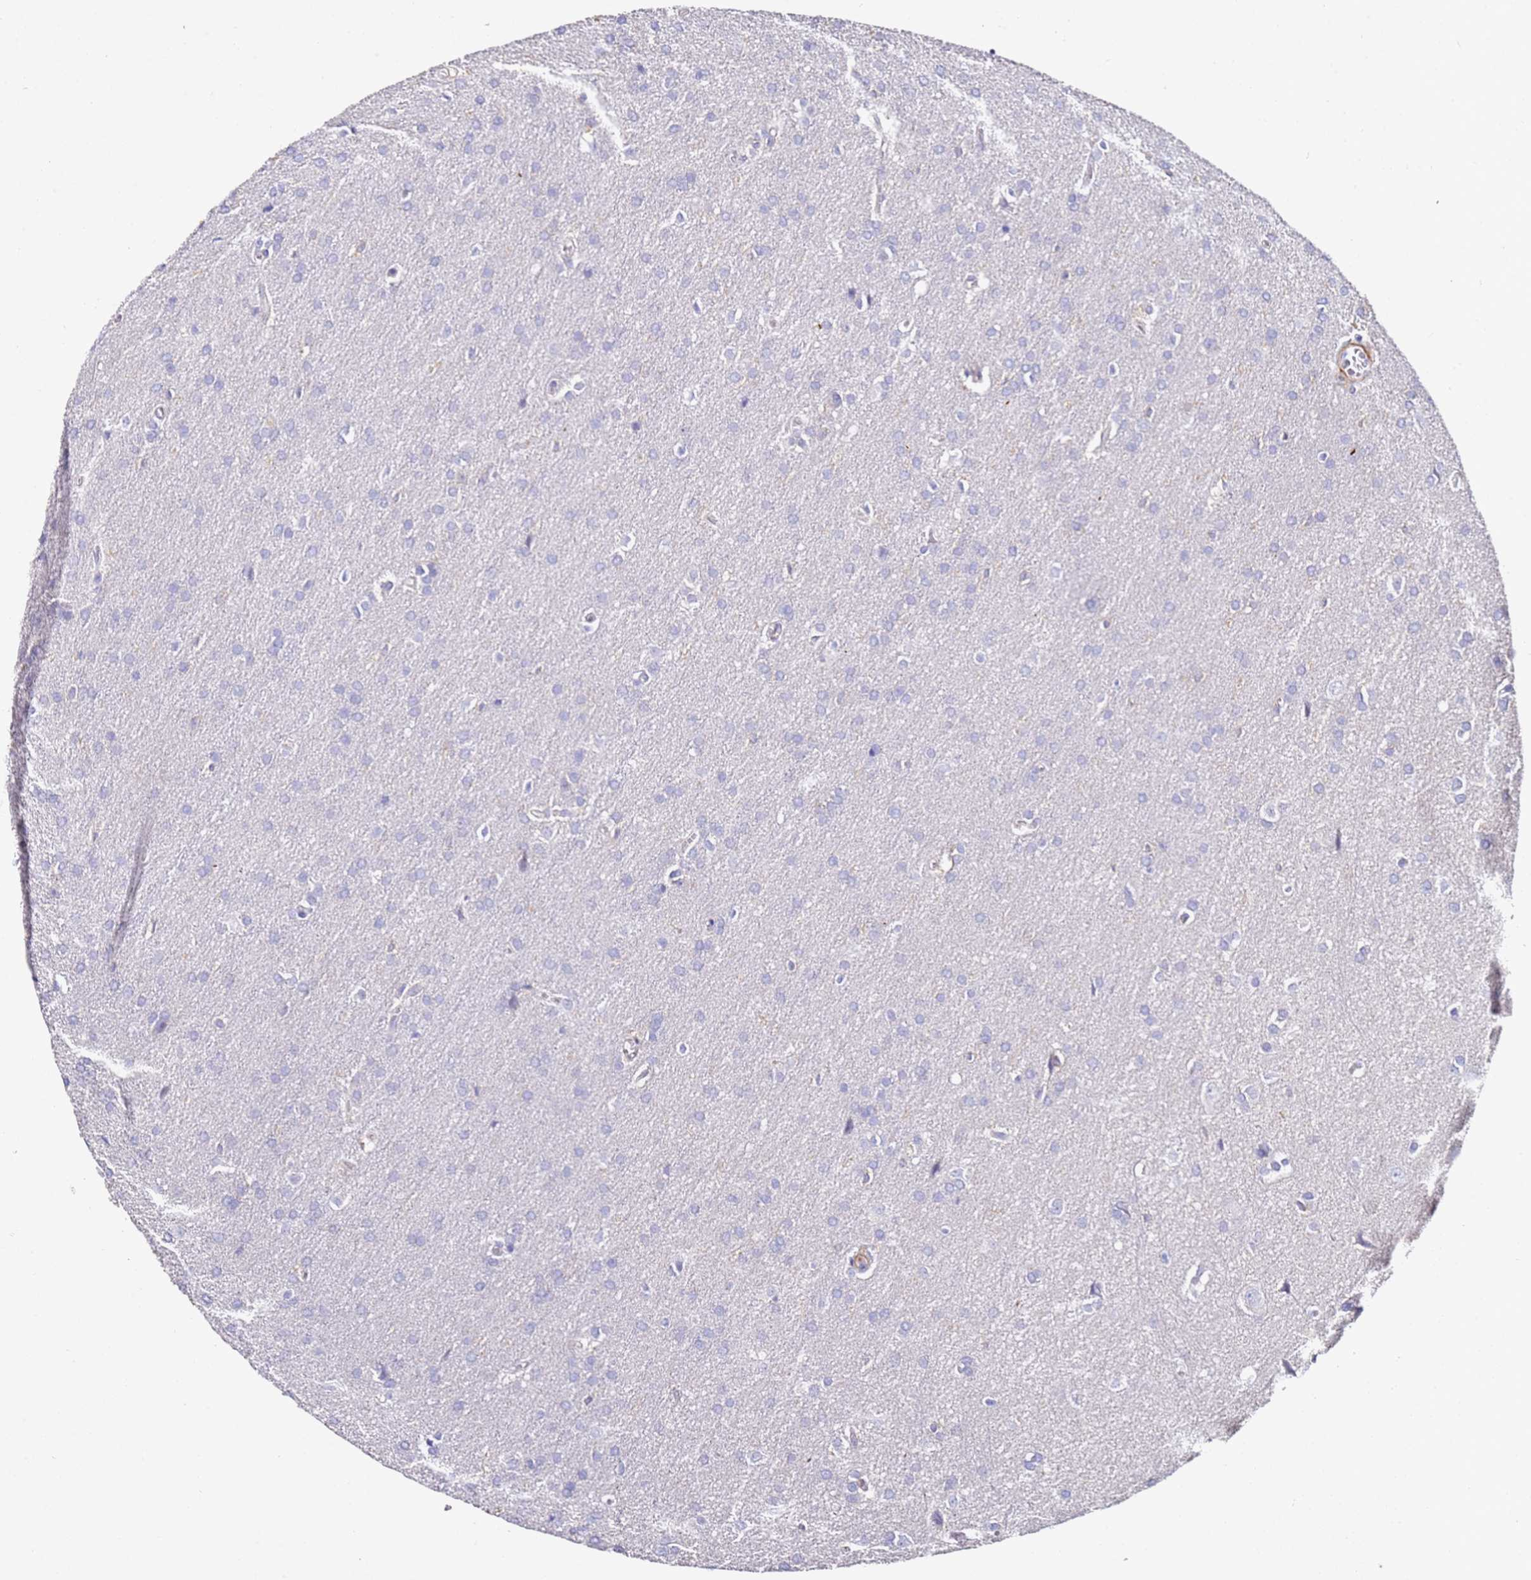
{"staining": {"intensity": "negative", "quantity": "none", "location": "none"}, "tissue": "glioma", "cell_type": "Tumor cells", "image_type": "cancer", "snomed": [{"axis": "morphology", "description": "Glioma, malignant, Low grade"}, {"axis": "topography", "description": "Brain"}], "caption": "Tumor cells are negative for brown protein staining in glioma. (Stains: DAB (3,3'-diaminobenzidine) immunohistochemistry (IHC) with hematoxylin counter stain, Microscopy: brightfield microscopy at high magnification).", "gene": "ZNF671", "patient": {"sex": "female", "age": 32}}